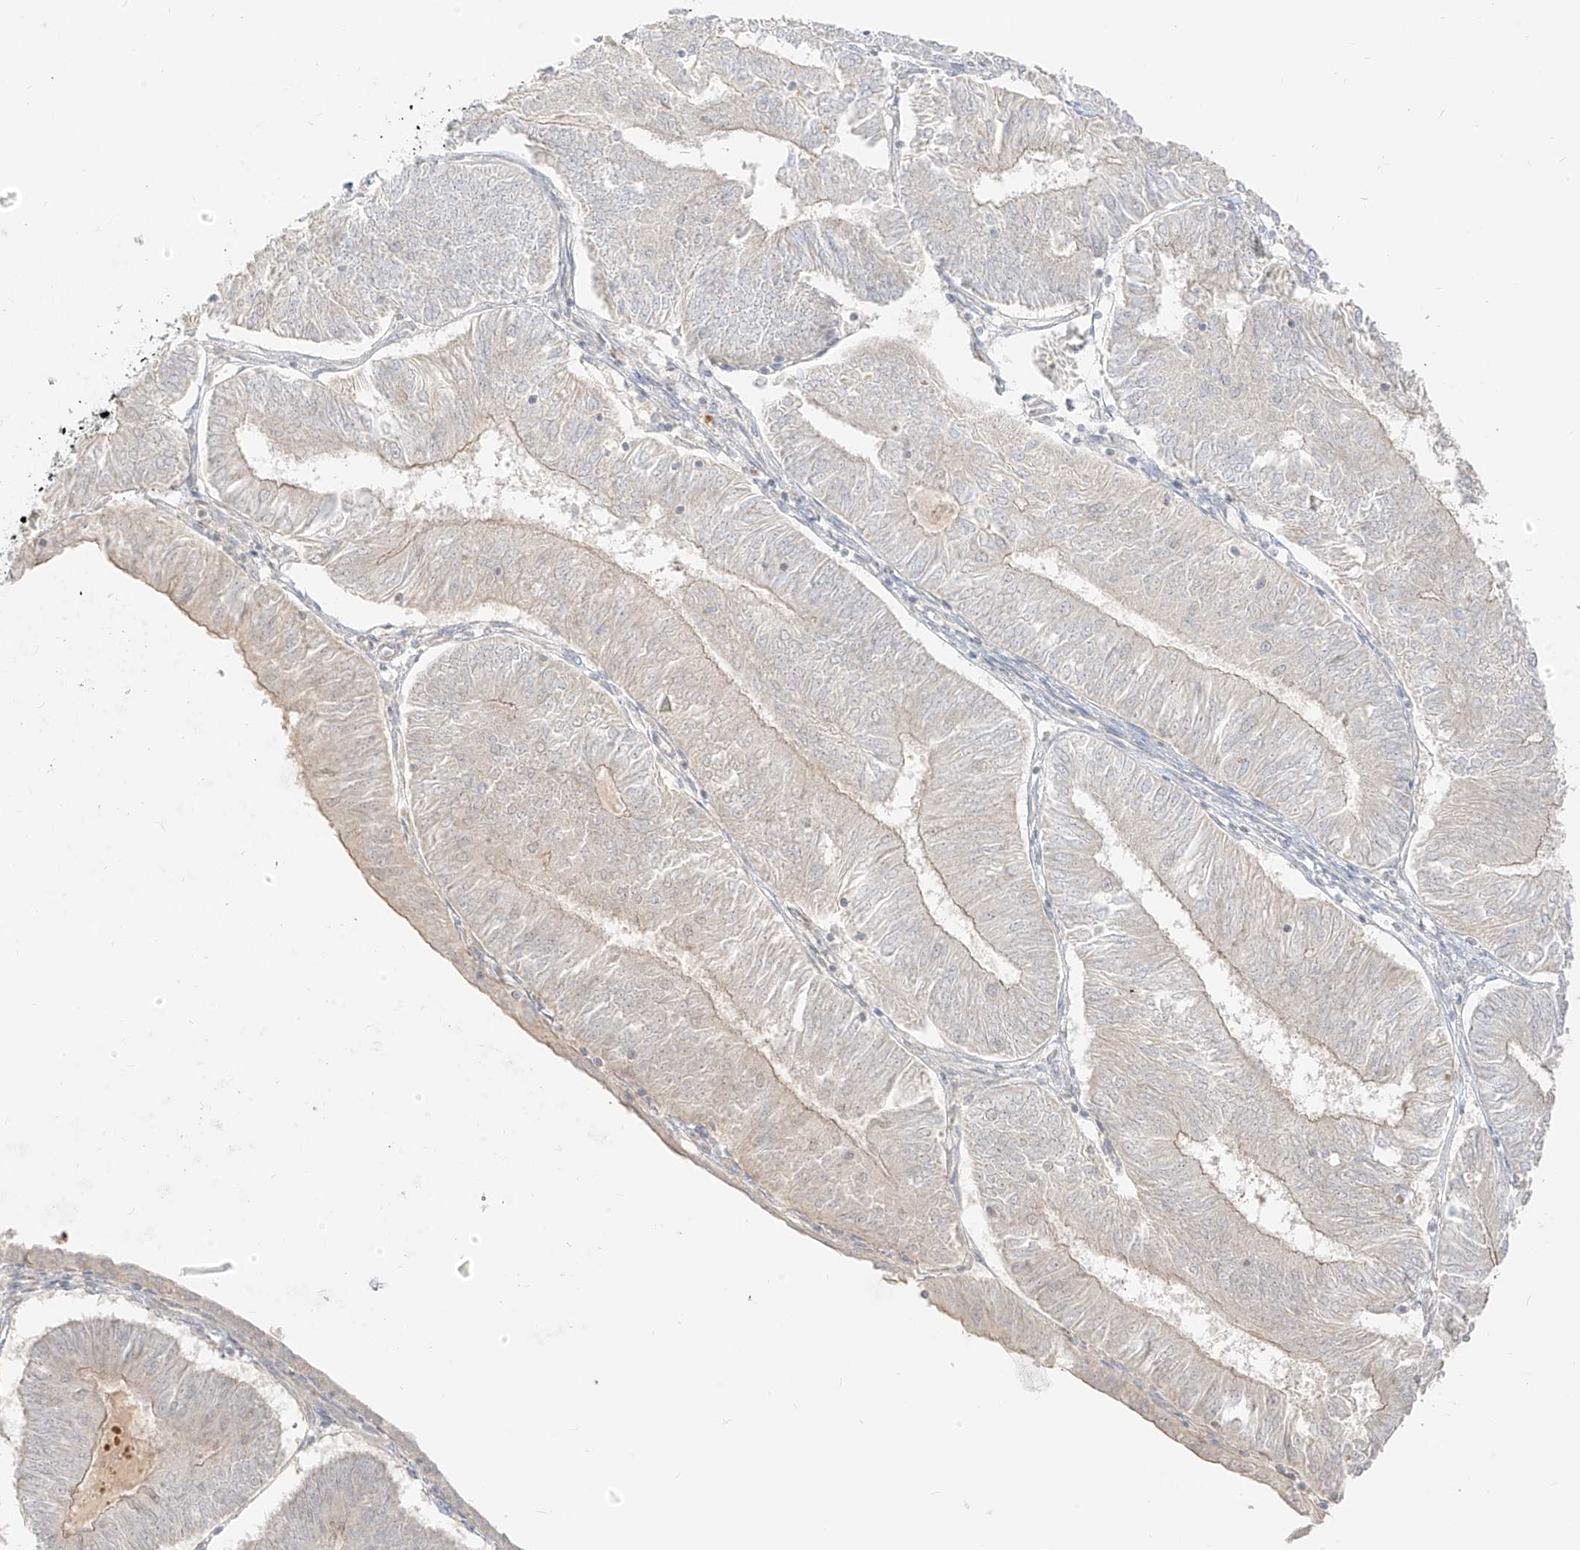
{"staining": {"intensity": "negative", "quantity": "none", "location": "none"}, "tissue": "endometrial cancer", "cell_type": "Tumor cells", "image_type": "cancer", "snomed": [{"axis": "morphology", "description": "Adenocarcinoma, NOS"}, {"axis": "topography", "description": "Endometrium"}], "caption": "High power microscopy micrograph of an immunohistochemistry (IHC) micrograph of endometrial adenocarcinoma, revealing no significant expression in tumor cells. (DAB (3,3'-diaminobenzidine) IHC, high magnification).", "gene": "LIPT1", "patient": {"sex": "female", "age": 58}}